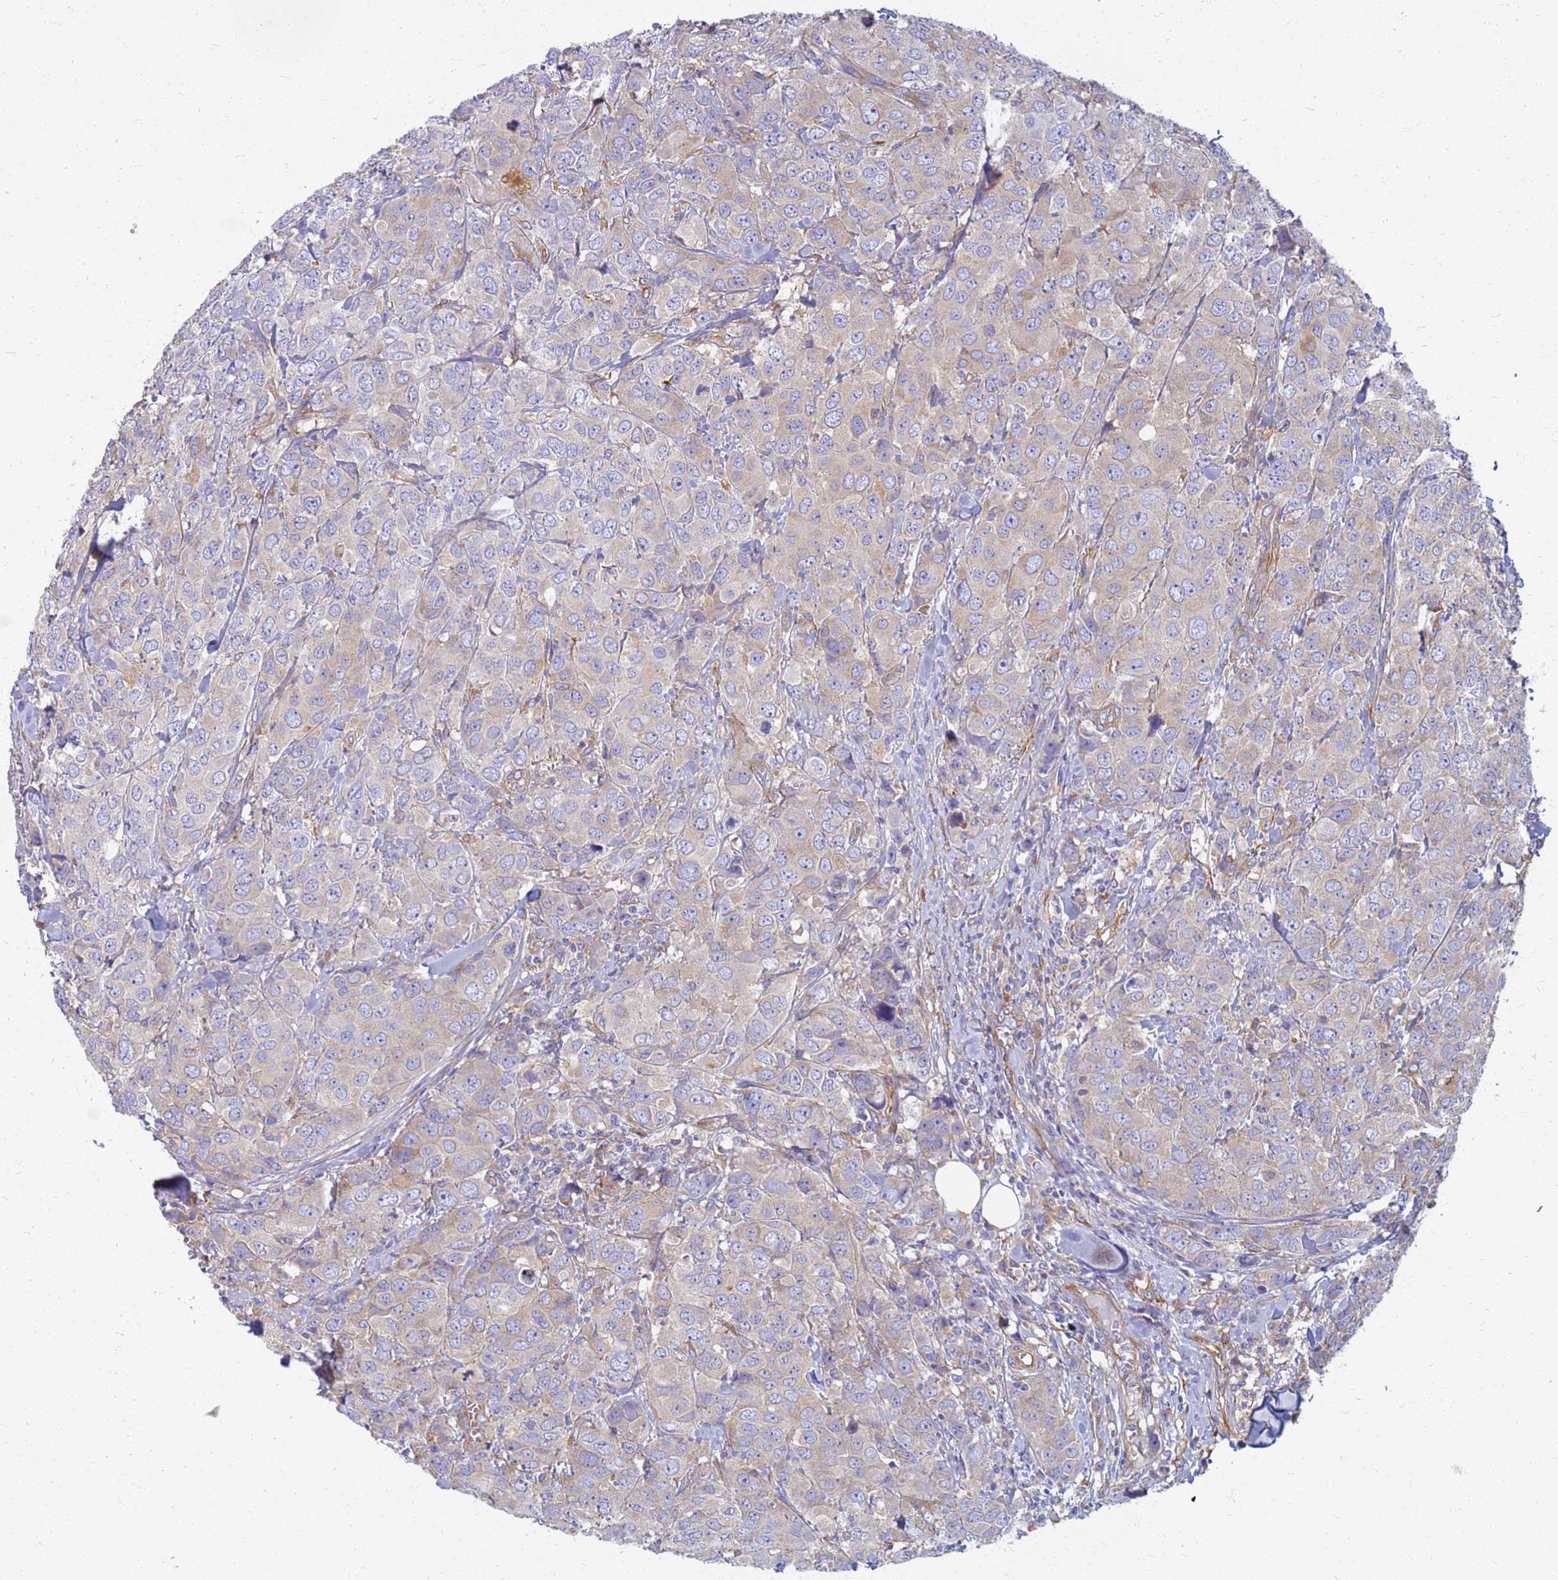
{"staining": {"intensity": "weak", "quantity": "25%-75%", "location": "cytoplasmic/membranous"}, "tissue": "breast cancer", "cell_type": "Tumor cells", "image_type": "cancer", "snomed": [{"axis": "morphology", "description": "Duct carcinoma"}, {"axis": "topography", "description": "Breast"}], "caption": "Tumor cells reveal weak cytoplasmic/membranous expression in approximately 25%-75% of cells in breast cancer (infiltrating ductal carcinoma).", "gene": "EEA1", "patient": {"sex": "female", "age": 43}}